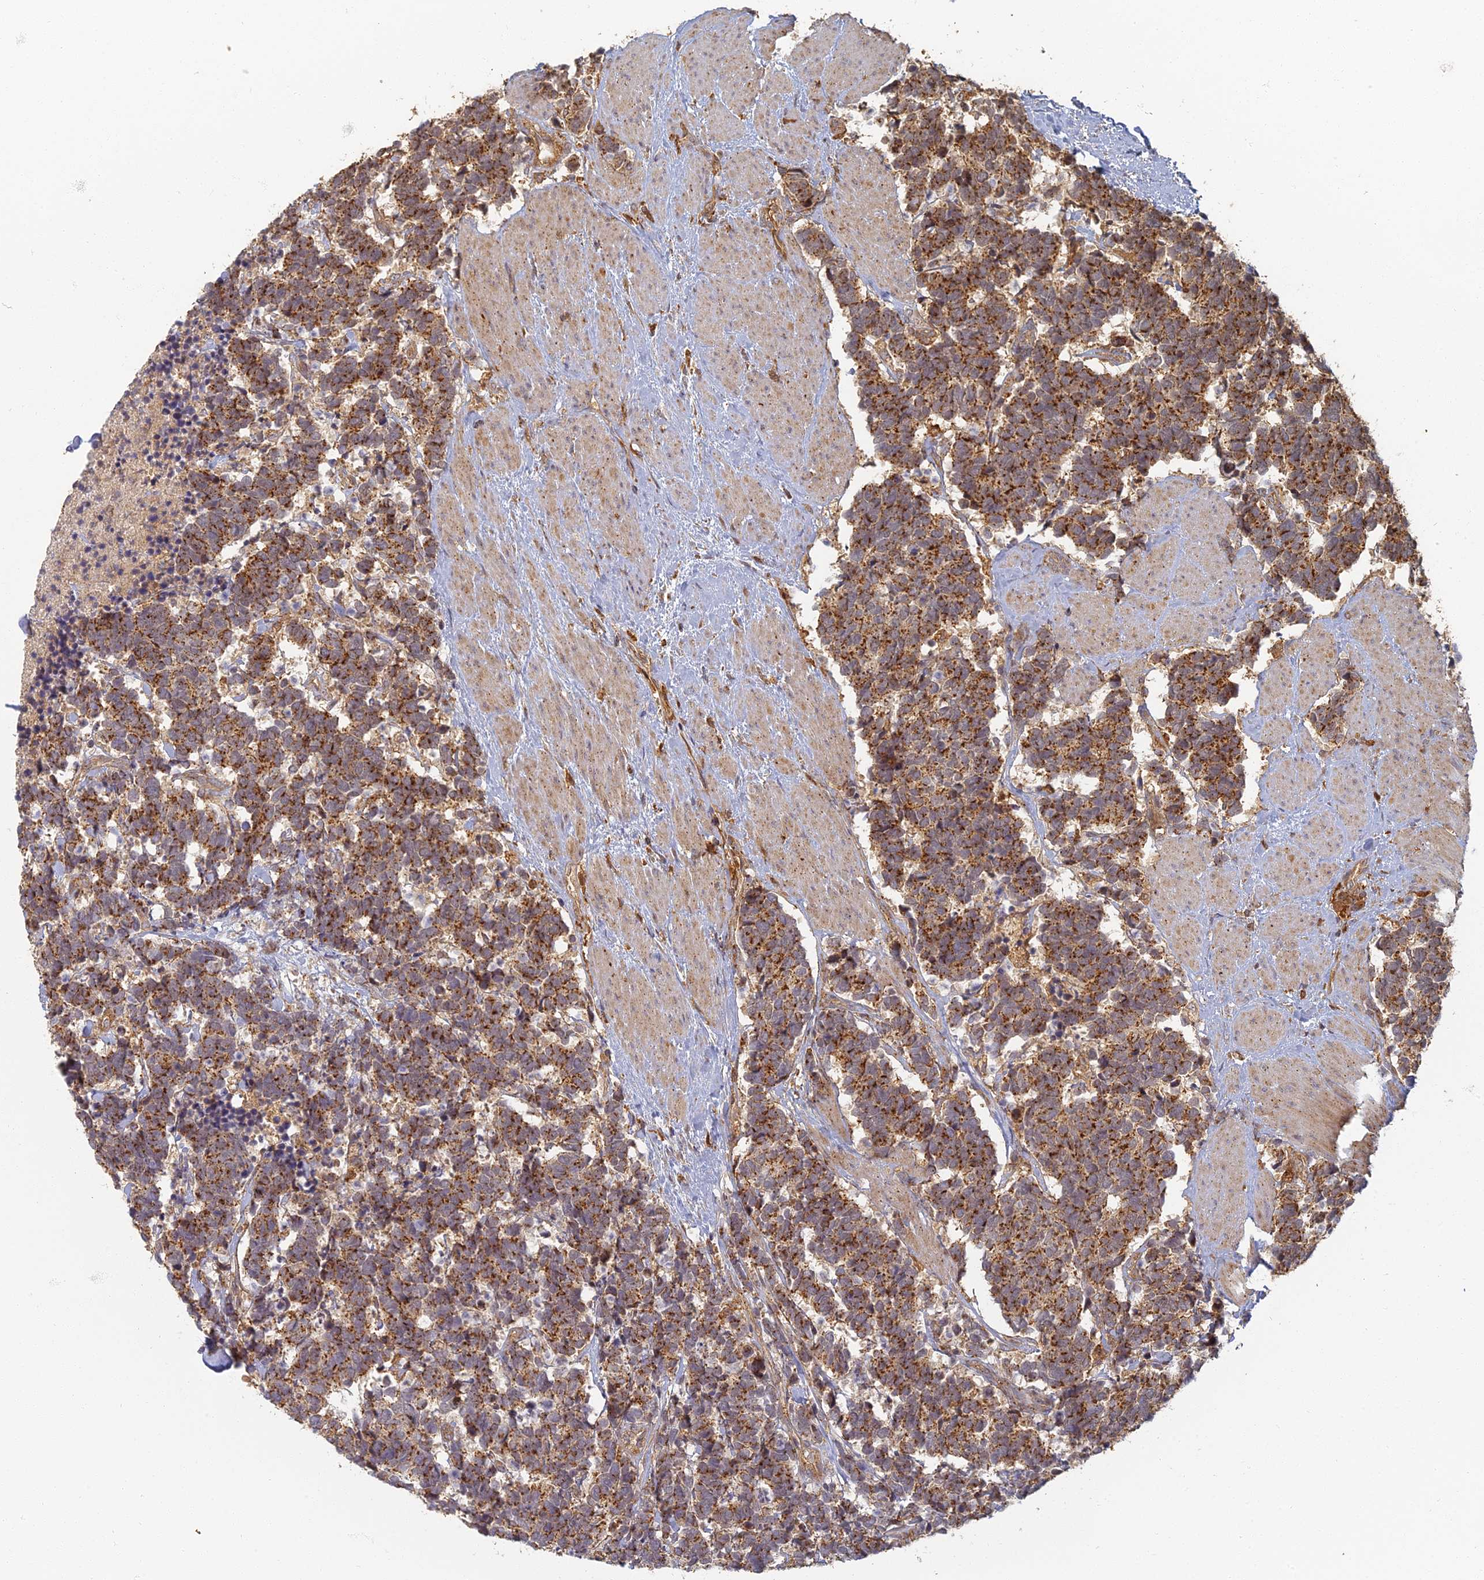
{"staining": {"intensity": "strong", "quantity": ">75%", "location": "cytoplasmic/membranous"}, "tissue": "carcinoid", "cell_type": "Tumor cells", "image_type": "cancer", "snomed": [{"axis": "morphology", "description": "Carcinoma, NOS"}, {"axis": "morphology", "description": "Carcinoid, malignant, NOS"}, {"axis": "topography", "description": "Prostate"}], "caption": "The image demonstrates immunohistochemical staining of carcinoid (malignant). There is strong cytoplasmic/membranous positivity is seen in about >75% of tumor cells. (Stains: DAB in brown, nuclei in blue, Microscopy: brightfield microscopy at high magnification).", "gene": "INO80D", "patient": {"sex": "male", "age": 57}}